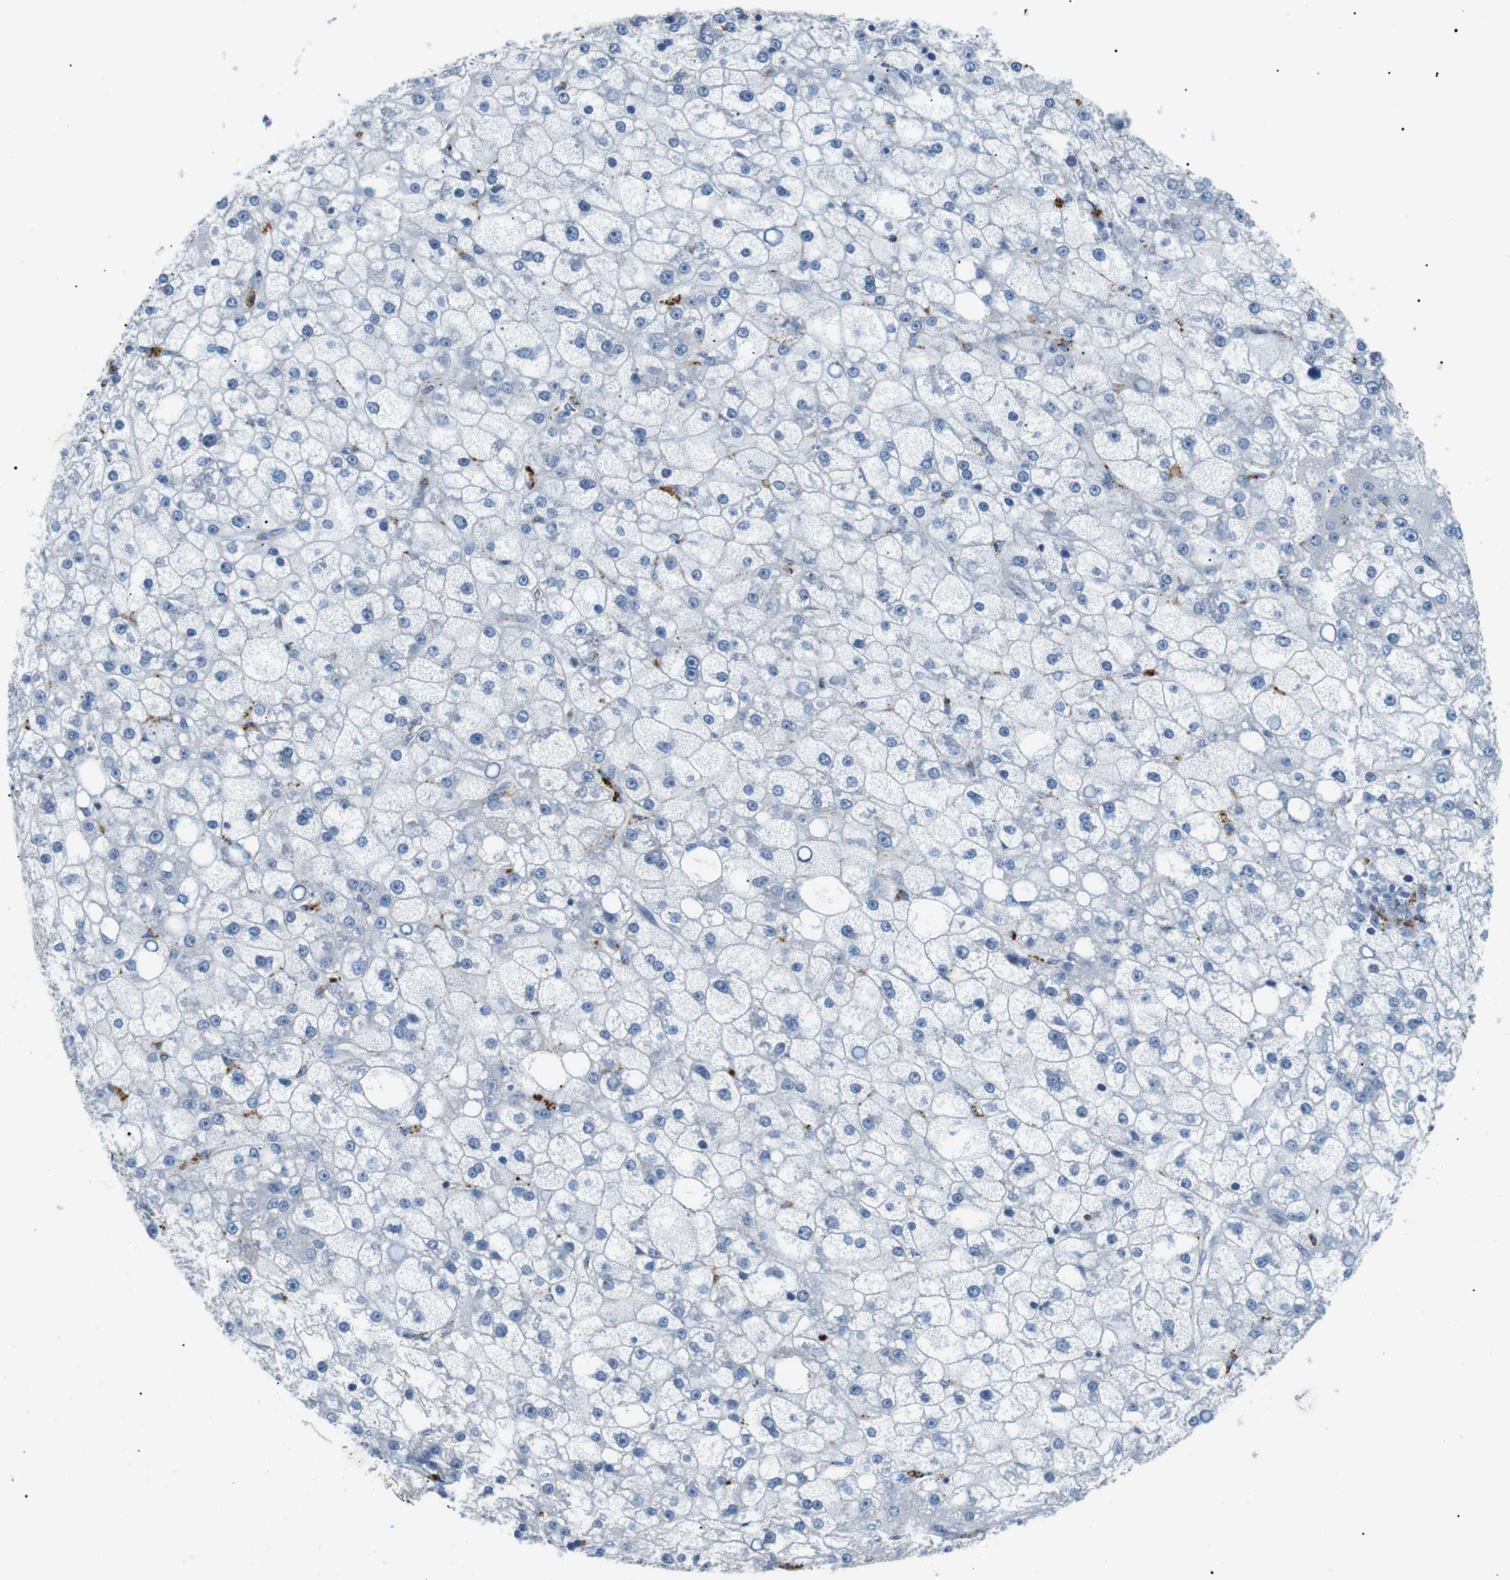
{"staining": {"intensity": "negative", "quantity": "none", "location": "none"}, "tissue": "liver cancer", "cell_type": "Tumor cells", "image_type": "cancer", "snomed": [{"axis": "morphology", "description": "Carcinoma, Hepatocellular, NOS"}, {"axis": "topography", "description": "Liver"}], "caption": "Tumor cells show no significant expression in liver cancer (hepatocellular carcinoma). The staining was performed using DAB (3,3'-diaminobenzidine) to visualize the protein expression in brown, while the nuclei were stained in blue with hematoxylin (Magnification: 20x).", "gene": "B4GALNT2", "patient": {"sex": "male", "age": 67}}